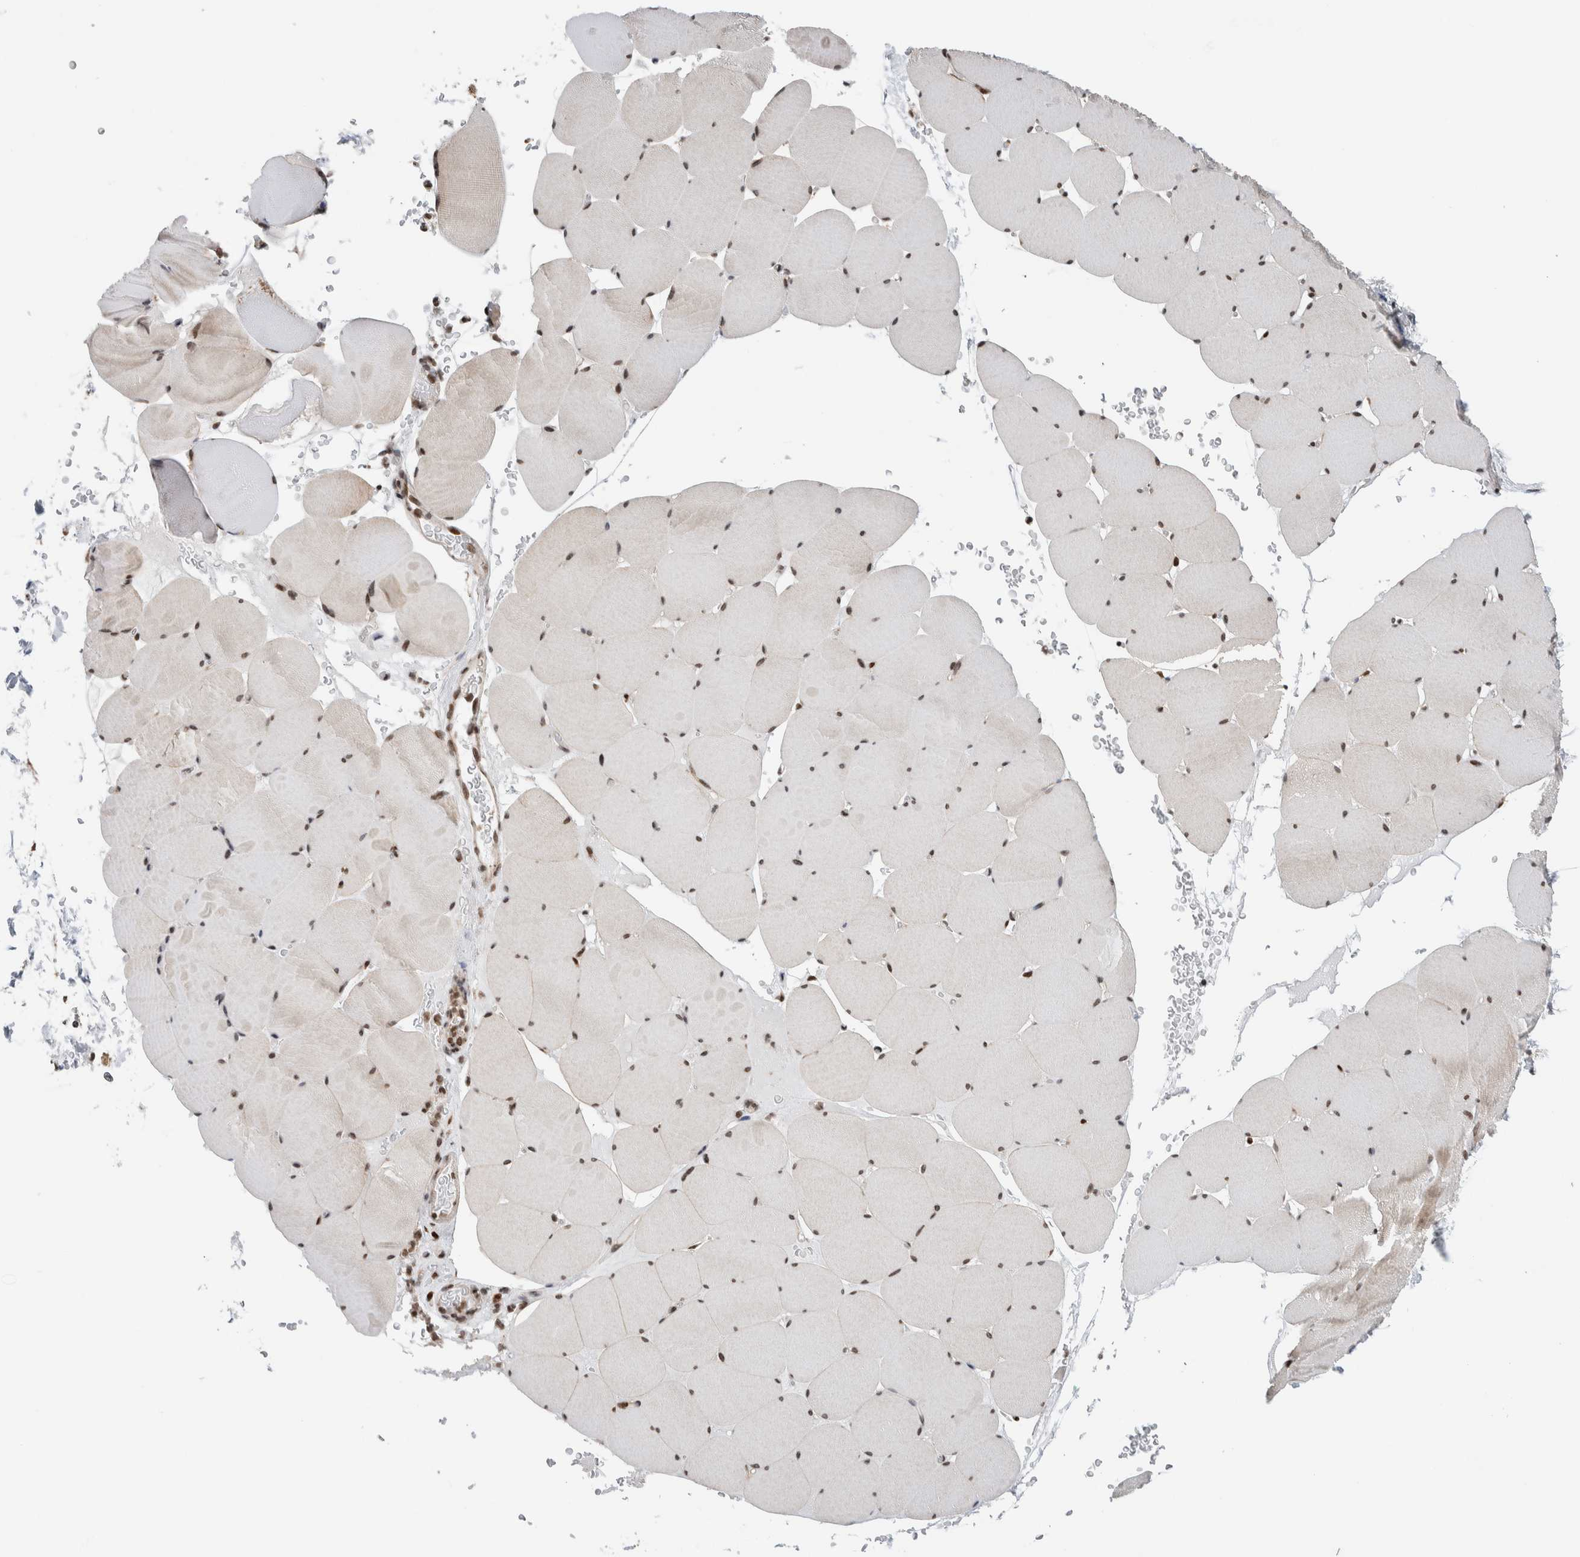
{"staining": {"intensity": "moderate", "quantity": ">75%", "location": "nuclear"}, "tissue": "skeletal muscle", "cell_type": "Myocytes", "image_type": "normal", "snomed": [{"axis": "morphology", "description": "Normal tissue, NOS"}, {"axis": "topography", "description": "Skeletal muscle"}], "caption": "Immunohistochemistry (IHC) (DAB) staining of normal human skeletal muscle exhibits moderate nuclear protein expression in approximately >75% of myocytes.", "gene": "NPLOC4", "patient": {"sex": "male", "age": 62}}